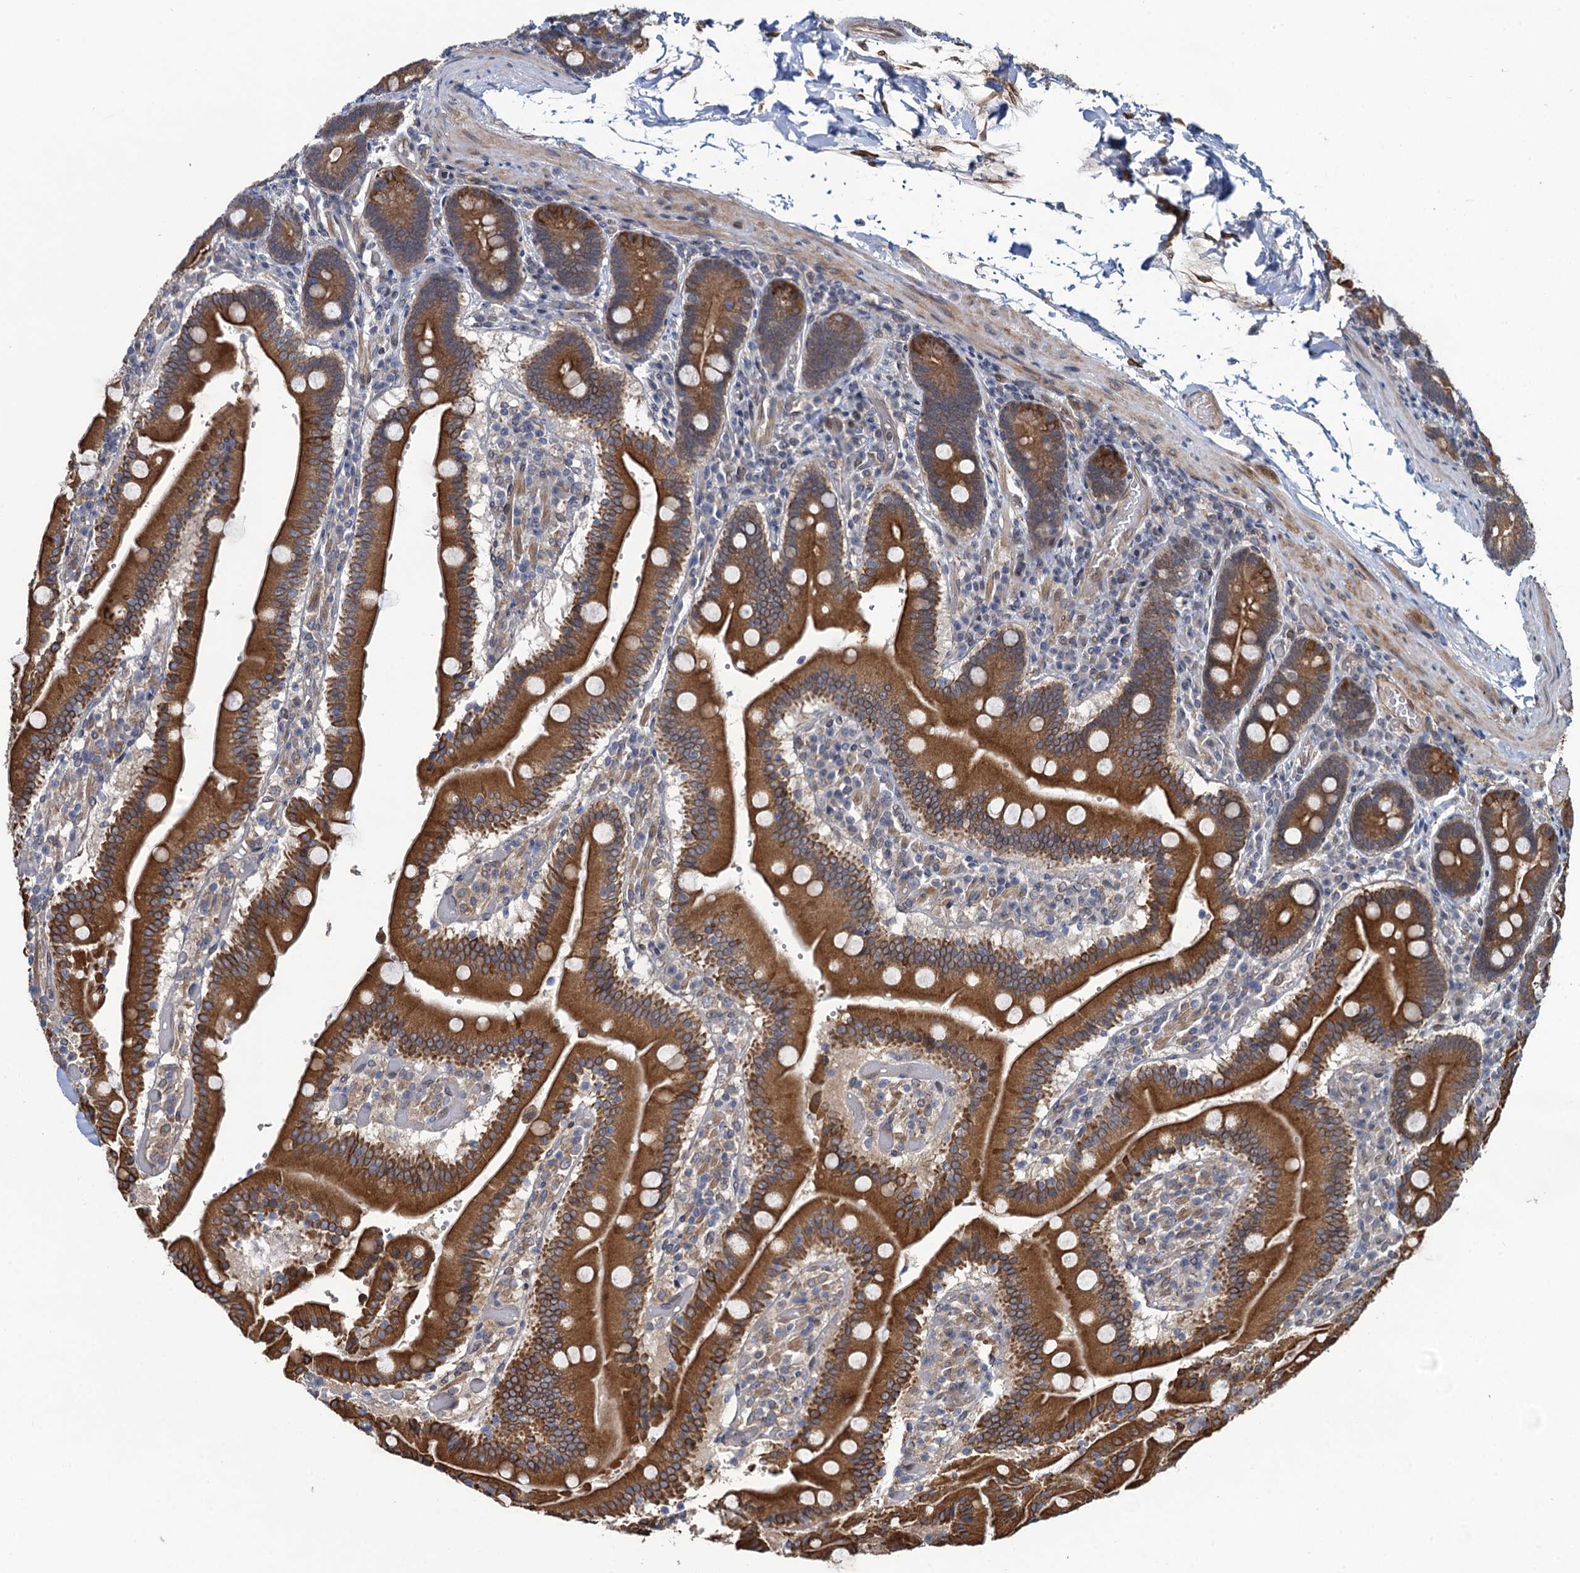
{"staining": {"intensity": "strong", "quantity": ">75%", "location": "cytoplasmic/membranous"}, "tissue": "duodenum", "cell_type": "Glandular cells", "image_type": "normal", "snomed": [{"axis": "morphology", "description": "Normal tissue, NOS"}, {"axis": "topography", "description": "Duodenum"}], "caption": "Strong cytoplasmic/membranous expression is identified in approximately >75% of glandular cells in unremarkable duodenum. (DAB IHC, brown staining for protein, blue staining for nuclei).", "gene": "EVX2", "patient": {"sex": "female", "age": 62}}